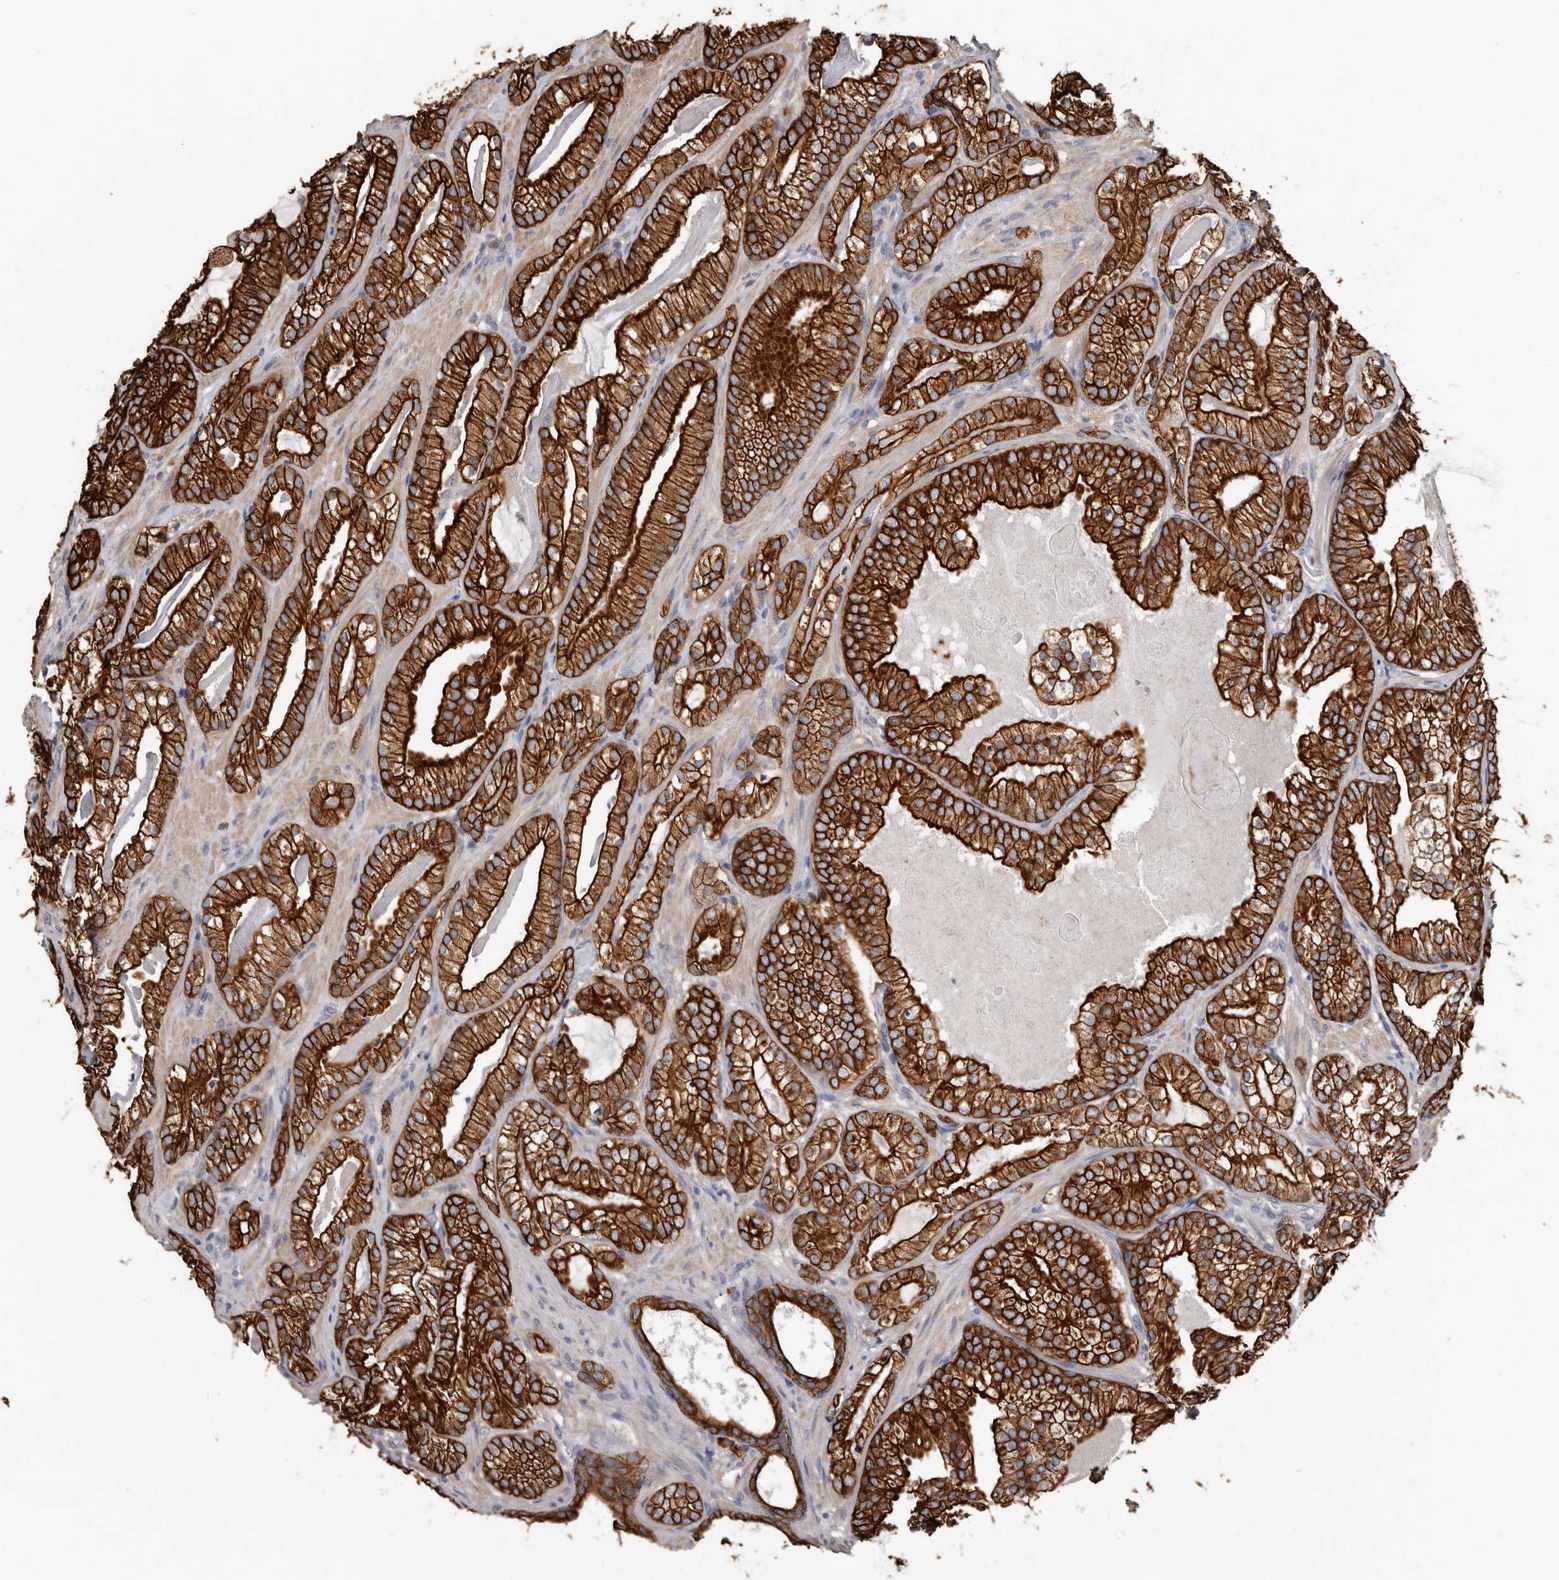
{"staining": {"intensity": "strong", "quantity": ">75%", "location": "cytoplasmic/membranous"}, "tissue": "prostate cancer", "cell_type": "Tumor cells", "image_type": "cancer", "snomed": [{"axis": "morphology", "description": "Adenocarcinoma, Low grade"}, {"axis": "topography", "description": "Prostate"}], "caption": "DAB (3,3'-diaminobenzidine) immunohistochemical staining of human prostate cancer reveals strong cytoplasmic/membranous protein staining in about >75% of tumor cells.", "gene": "MRPL18", "patient": {"sex": "male", "age": 72}}